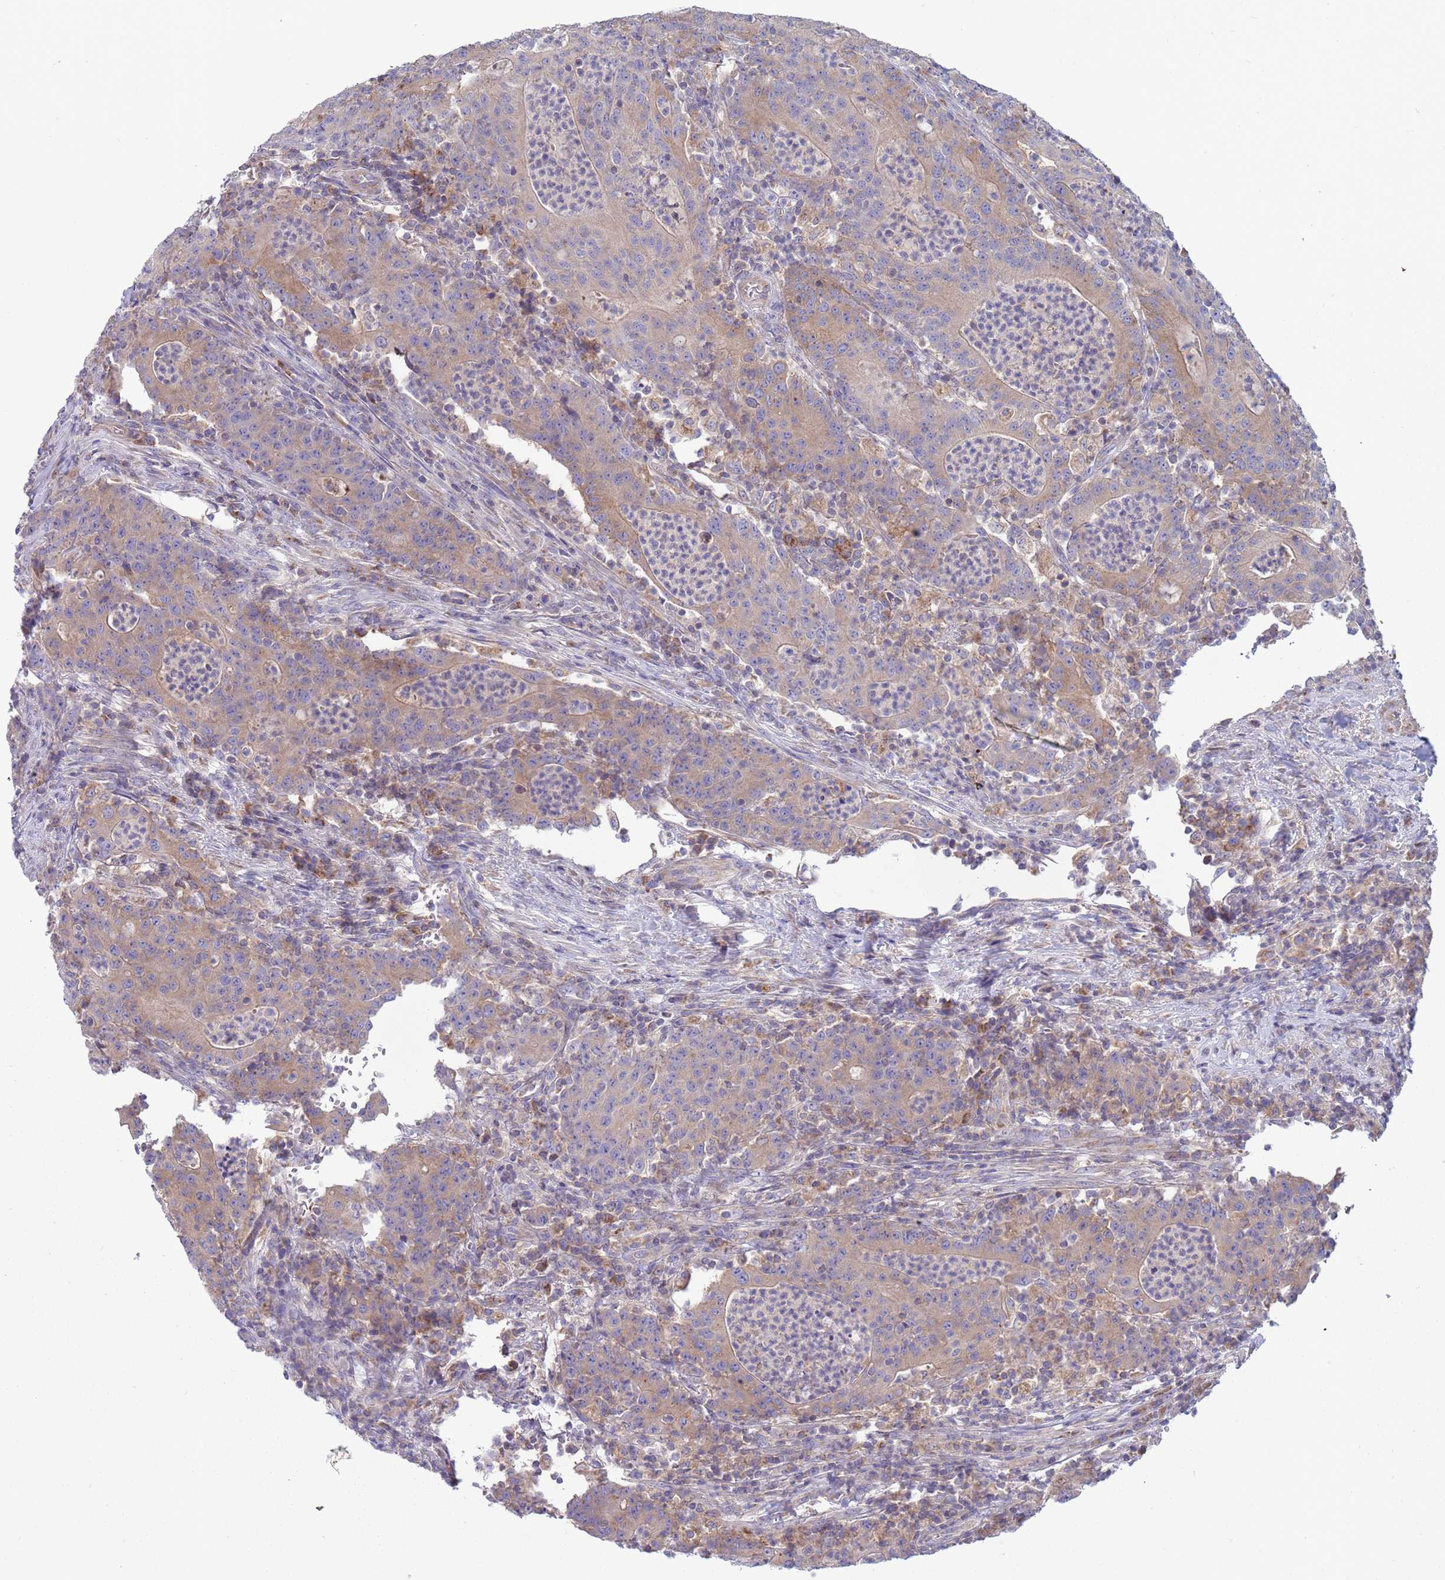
{"staining": {"intensity": "moderate", "quantity": "25%-75%", "location": "cytoplasmic/membranous"}, "tissue": "colorectal cancer", "cell_type": "Tumor cells", "image_type": "cancer", "snomed": [{"axis": "morphology", "description": "Adenocarcinoma, NOS"}, {"axis": "topography", "description": "Colon"}], "caption": "A medium amount of moderate cytoplasmic/membranous positivity is identified in approximately 25%-75% of tumor cells in adenocarcinoma (colorectal) tissue.", "gene": "UQCRQ", "patient": {"sex": "male", "age": 83}}